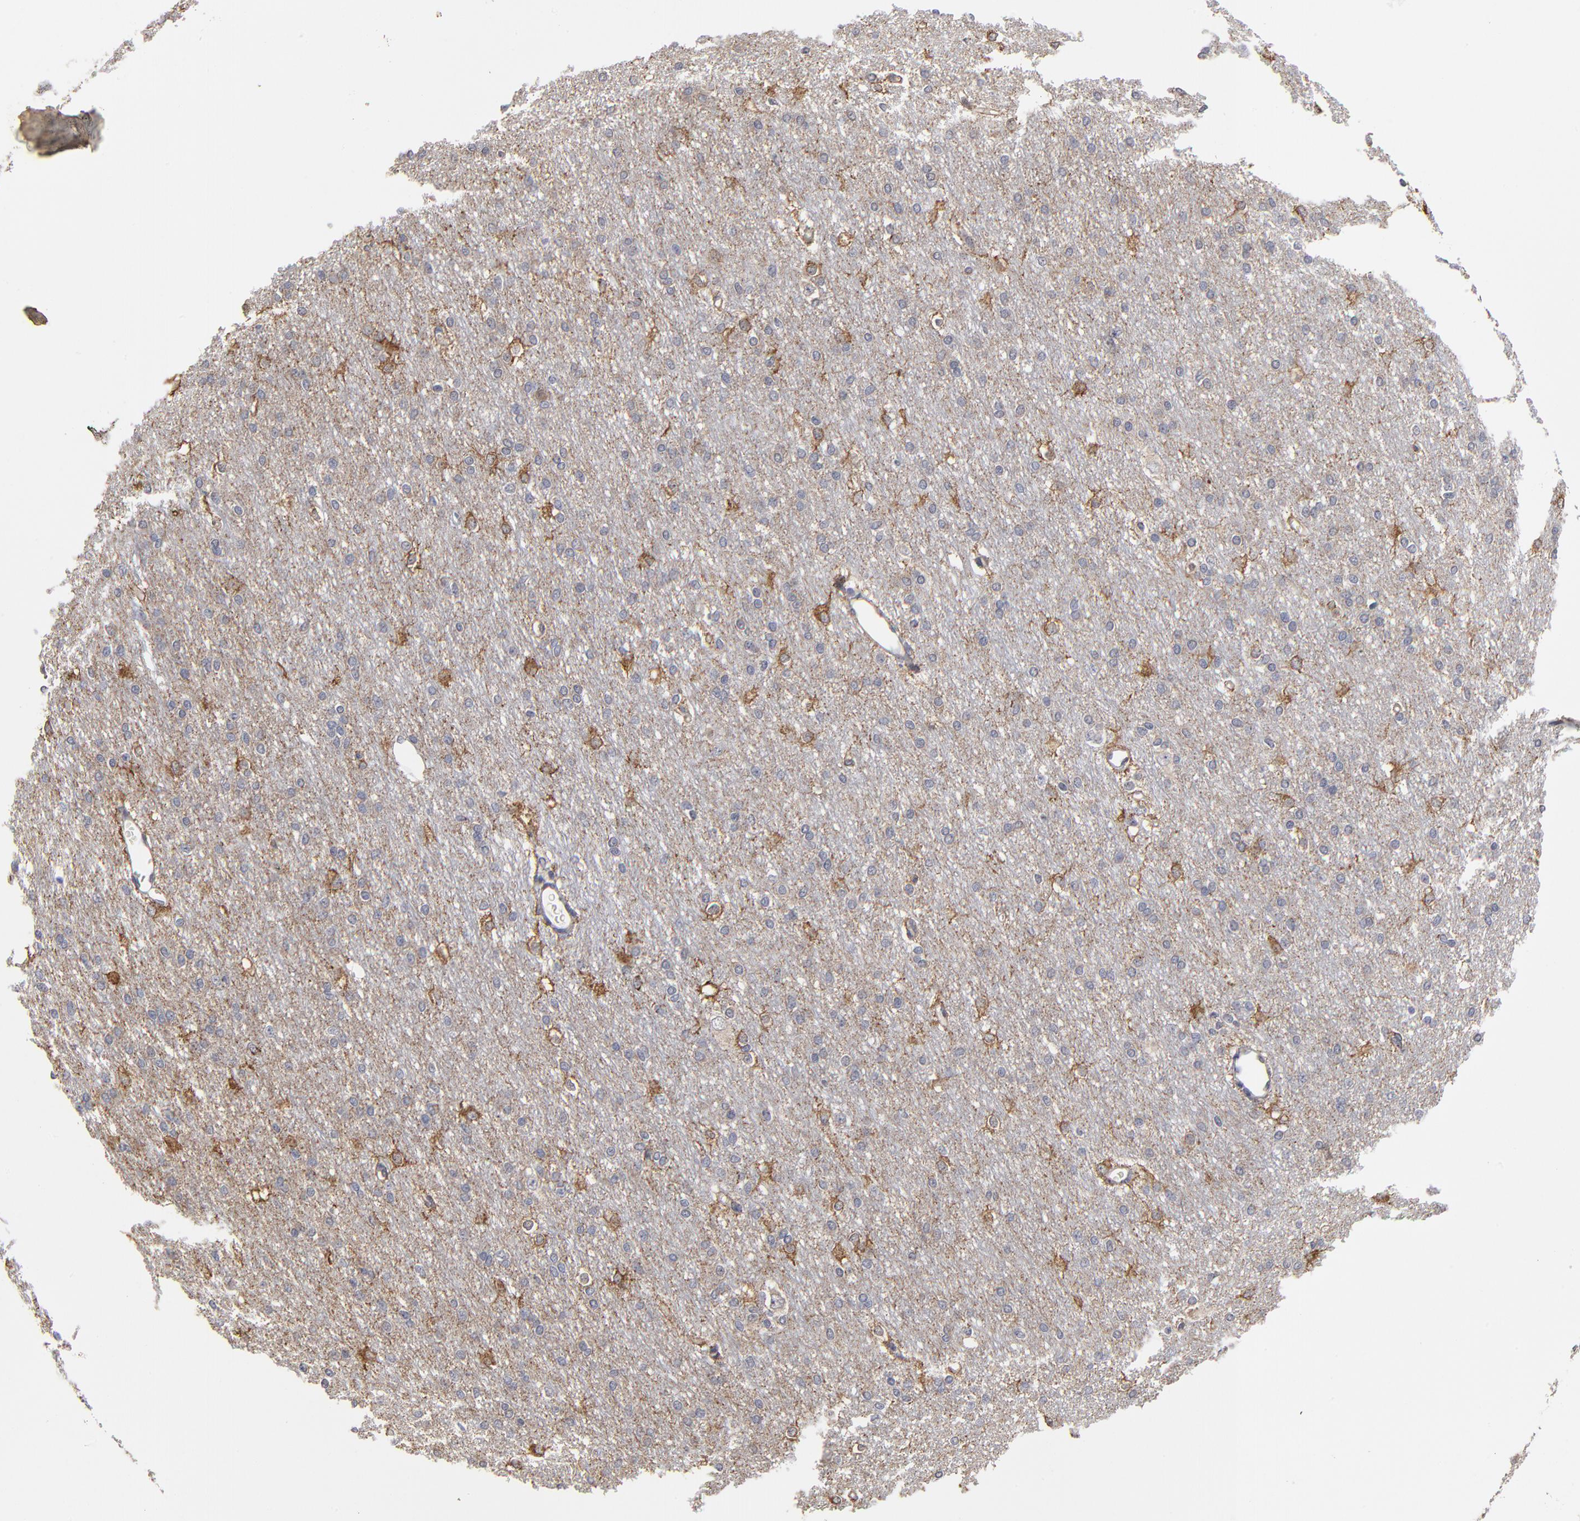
{"staining": {"intensity": "negative", "quantity": "none", "location": "none"}, "tissue": "cerebral cortex", "cell_type": "Endothelial cells", "image_type": "normal", "snomed": [{"axis": "morphology", "description": "Normal tissue, NOS"}, {"axis": "morphology", "description": "Inflammation, NOS"}, {"axis": "topography", "description": "Cerebral cortex"}], "caption": "Immunohistochemical staining of benign cerebral cortex demonstrates no significant positivity in endothelial cells.", "gene": "MAGEA10", "patient": {"sex": "male", "age": 6}}